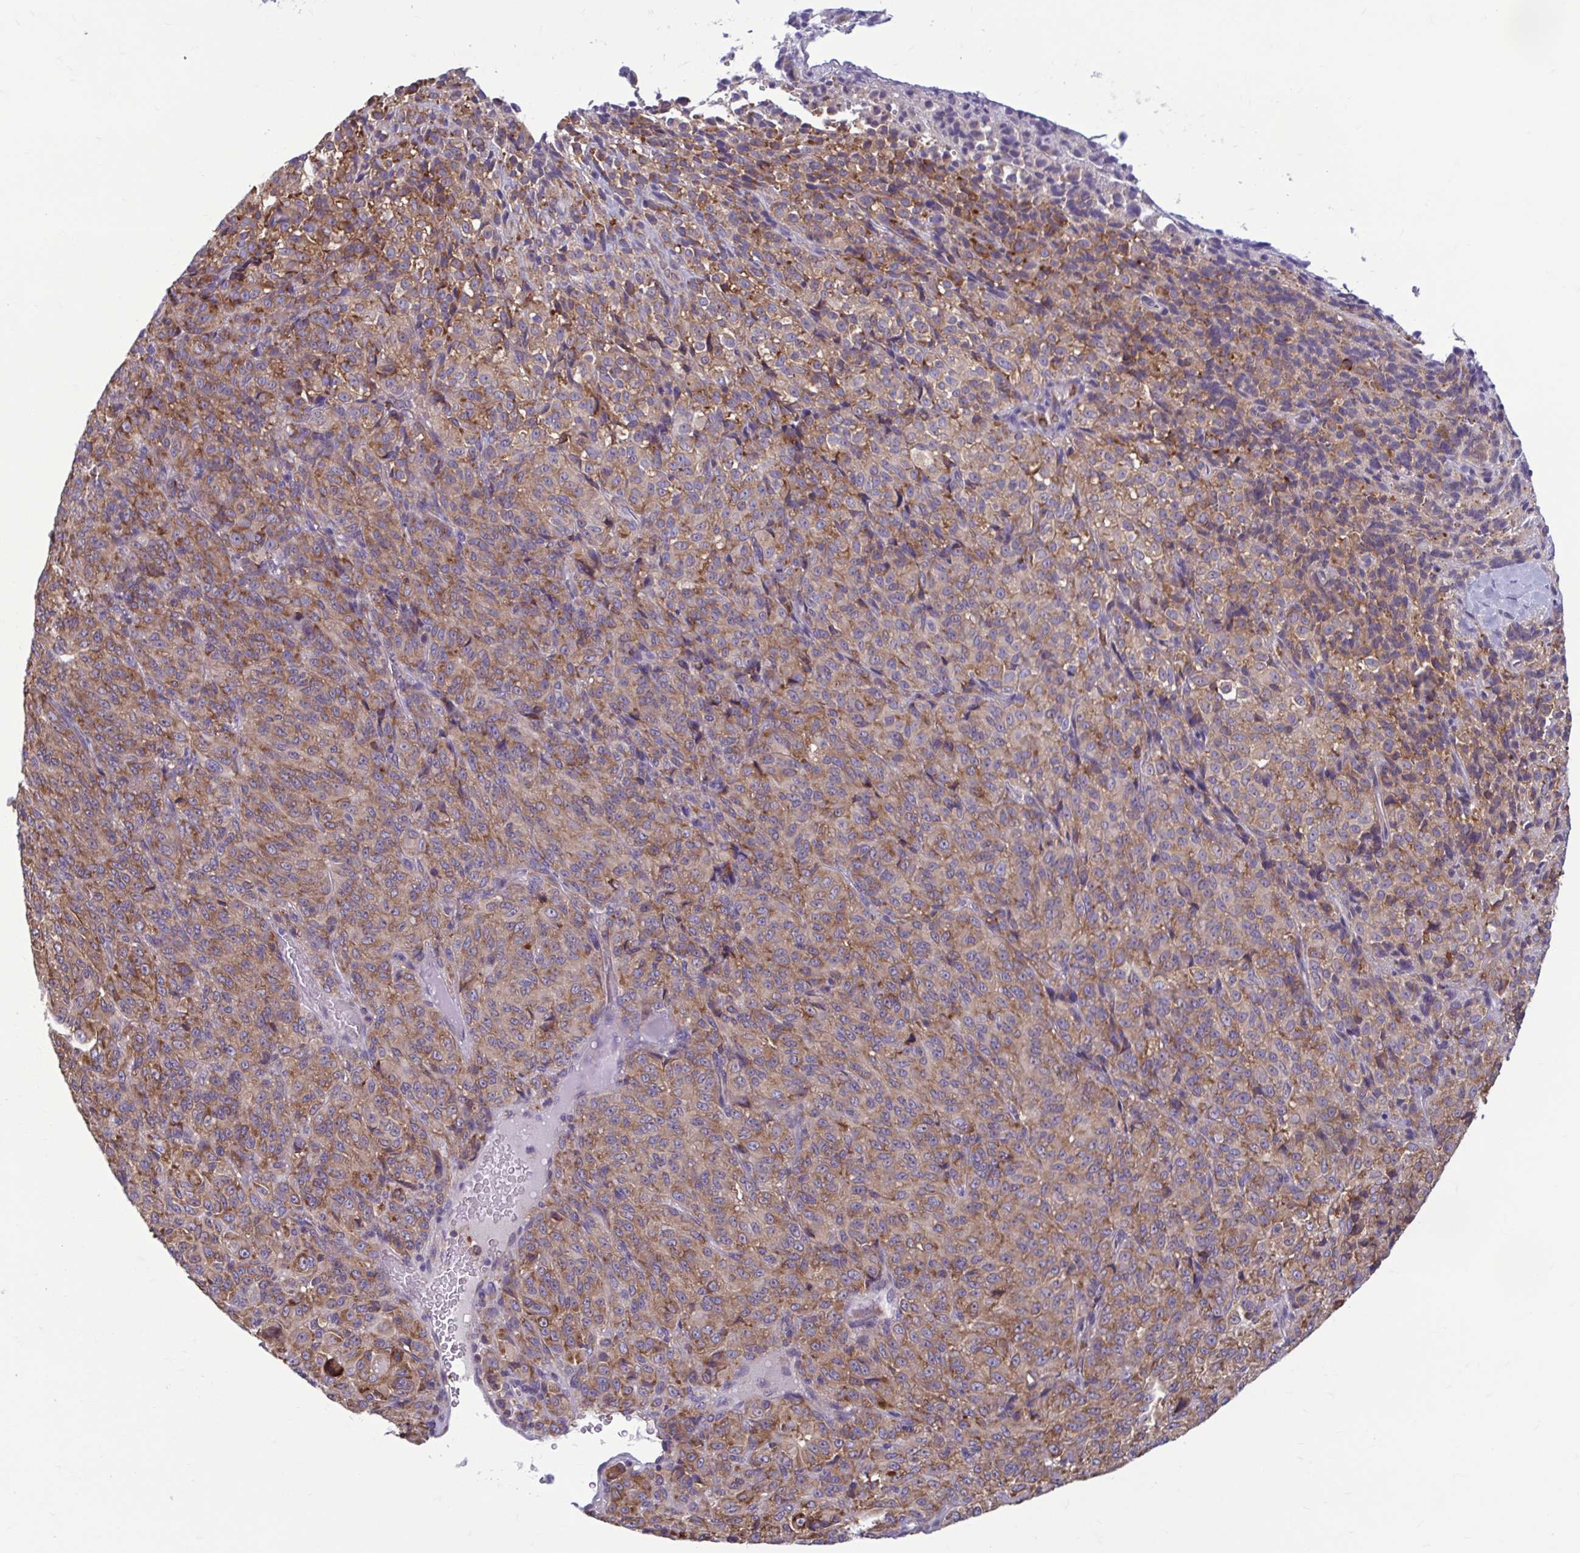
{"staining": {"intensity": "moderate", "quantity": ">75%", "location": "cytoplasmic/membranous"}, "tissue": "melanoma", "cell_type": "Tumor cells", "image_type": "cancer", "snomed": [{"axis": "morphology", "description": "Malignant melanoma, Metastatic site"}, {"axis": "topography", "description": "Brain"}], "caption": "Protein staining exhibits moderate cytoplasmic/membranous expression in about >75% of tumor cells in melanoma. The protein is stained brown, and the nuclei are stained in blue (DAB IHC with brightfield microscopy, high magnification).", "gene": "RPS16", "patient": {"sex": "female", "age": 56}}